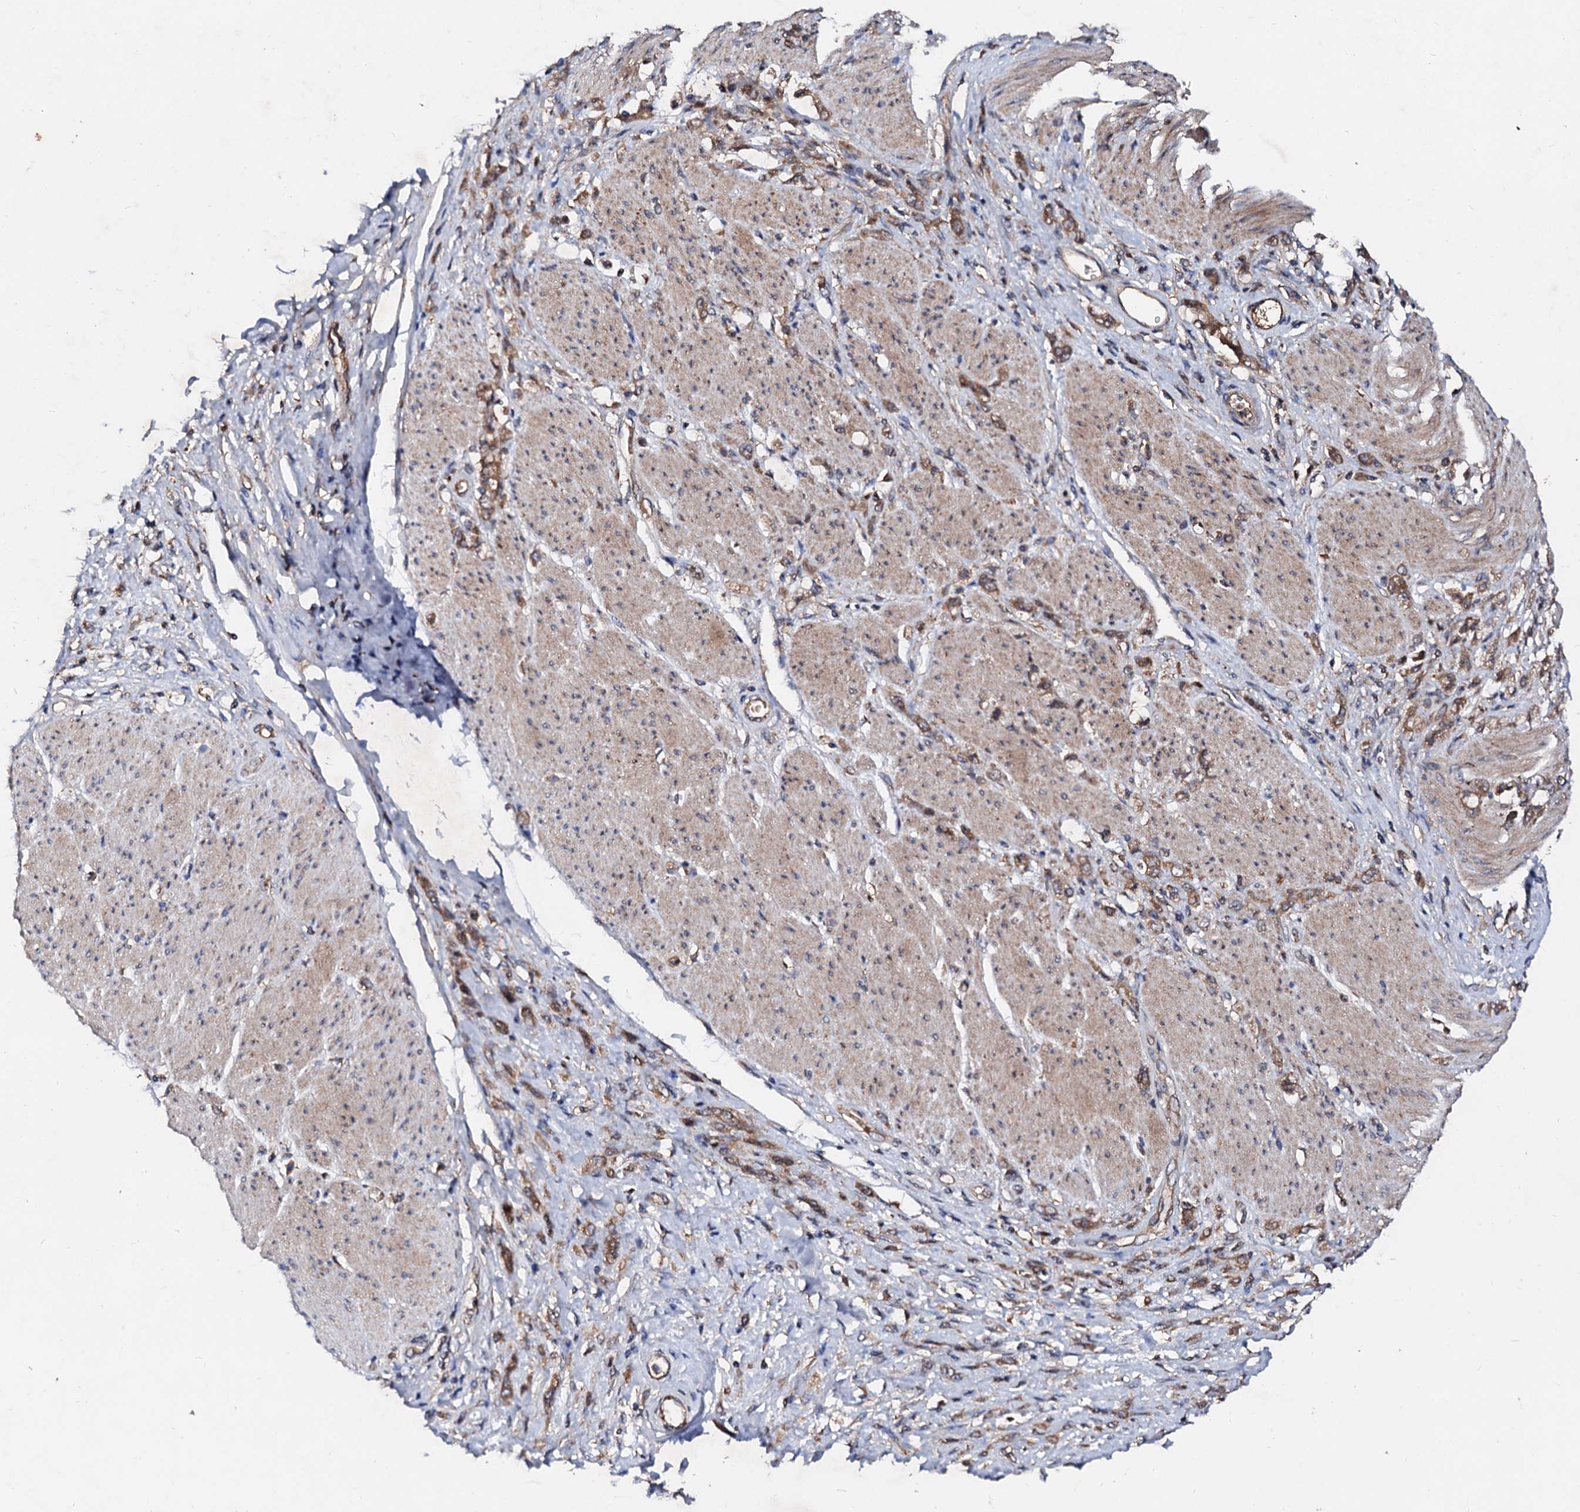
{"staining": {"intensity": "moderate", "quantity": ">75%", "location": "cytoplasmic/membranous"}, "tissue": "stomach cancer", "cell_type": "Tumor cells", "image_type": "cancer", "snomed": [{"axis": "morphology", "description": "Adenocarcinoma, NOS"}, {"axis": "topography", "description": "Stomach"}], "caption": "Immunohistochemistry image of human stomach cancer stained for a protein (brown), which exhibits medium levels of moderate cytoplasmic/membranous expression in approximately >75% of tumor cells.", "gene": "EXTL1", "patient": {"sex": "female", "age": 60}}